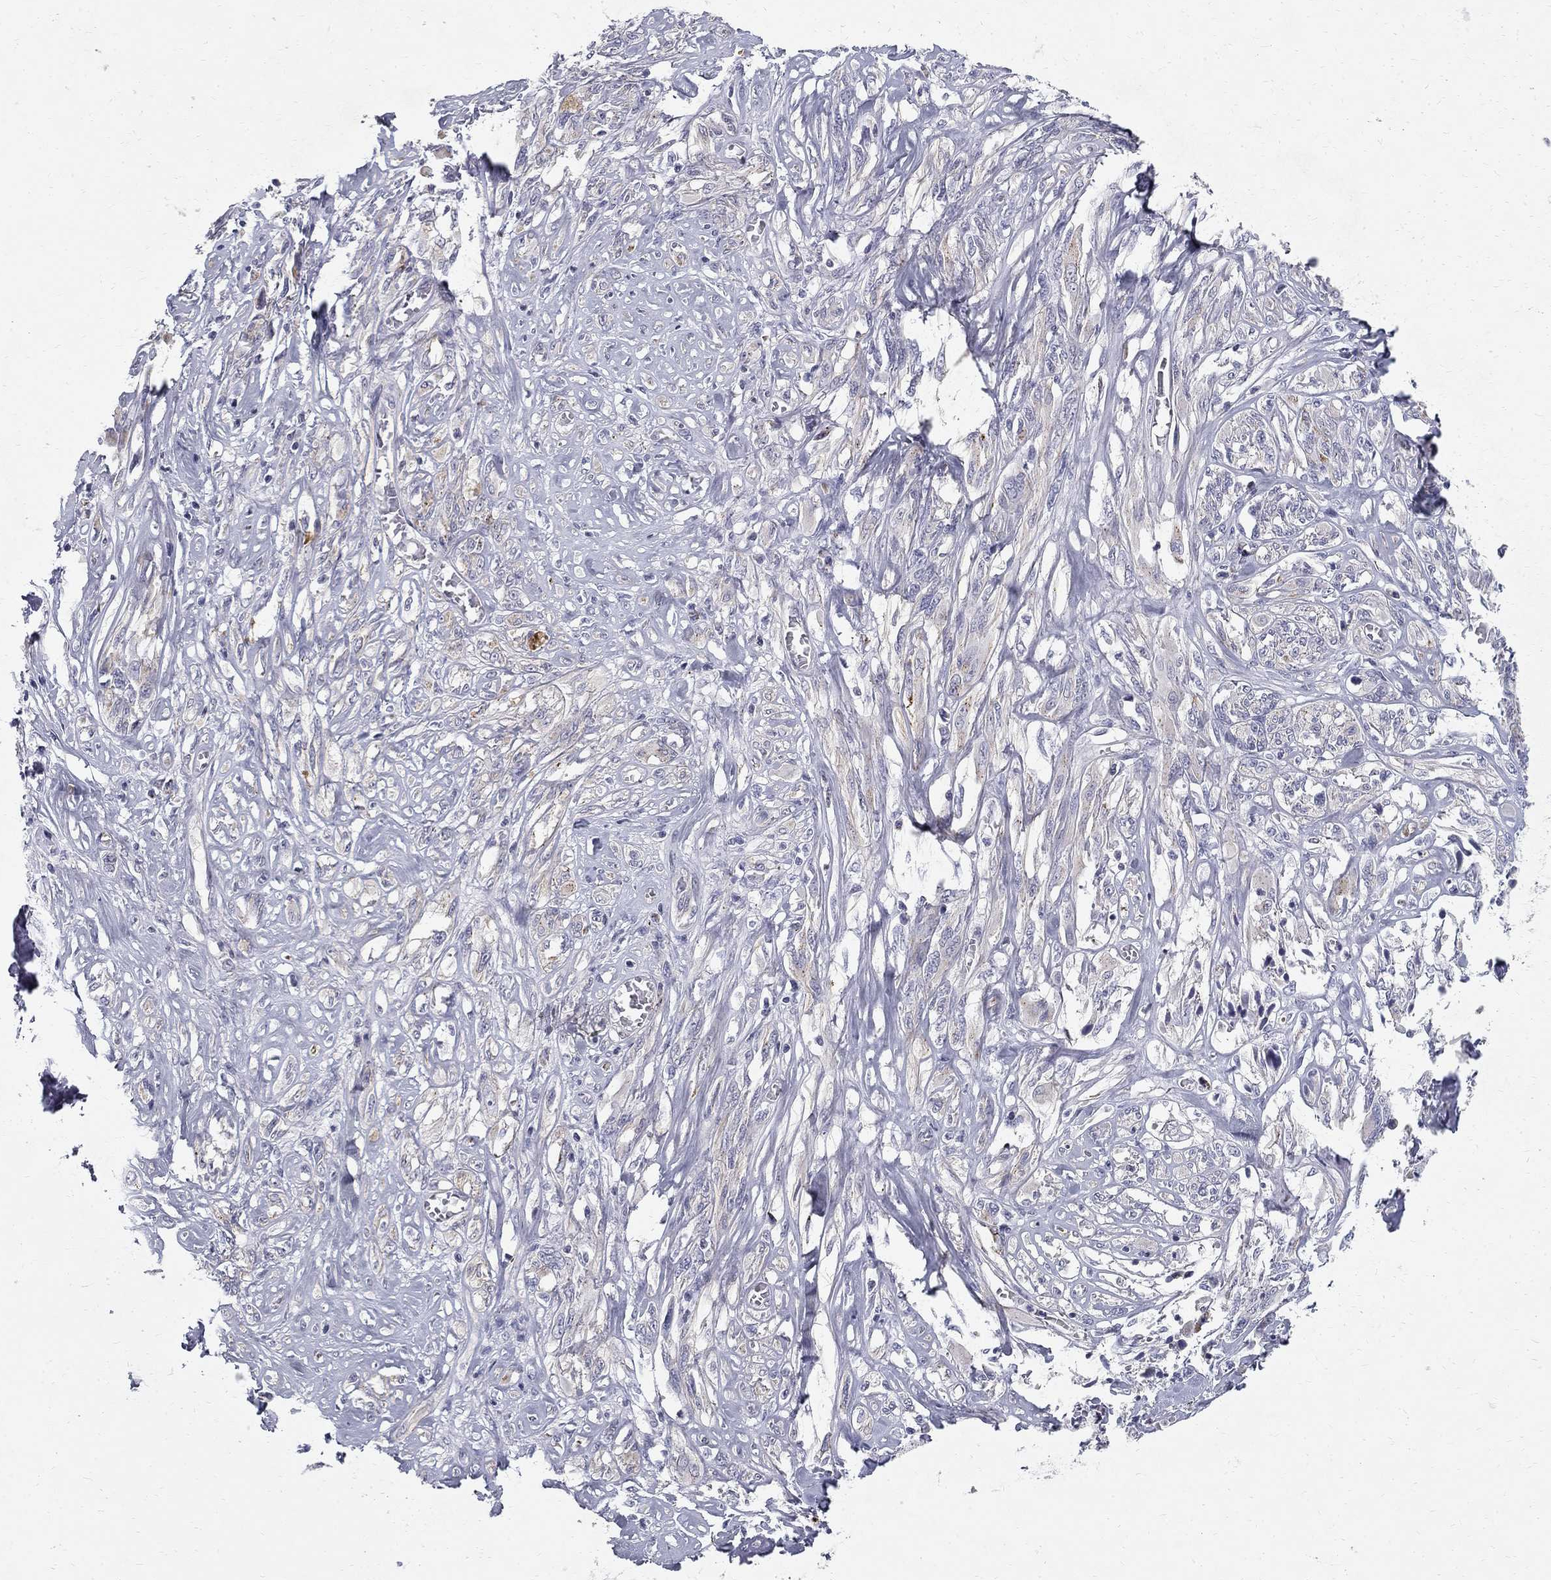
{"staining": {"intensity": "negative", "quantity": "none", "location": "none"}, "tissue": "melanoma", "cell_type": "Tumor cells", "image_type": "cancer", "snomed": [{"axis": "morphology", "description": "Malignant melanoma, NOS"}, {"axis": "topography", "description": "Skin"}], "caption": "The image demonstrates no significant expression in tumor cells of malignant melanoma. (DAB immunohistochemistry with hematoxylin counter stain).", "gene": "CLIC6", "patient": {"sex": "female", "age": 91}}